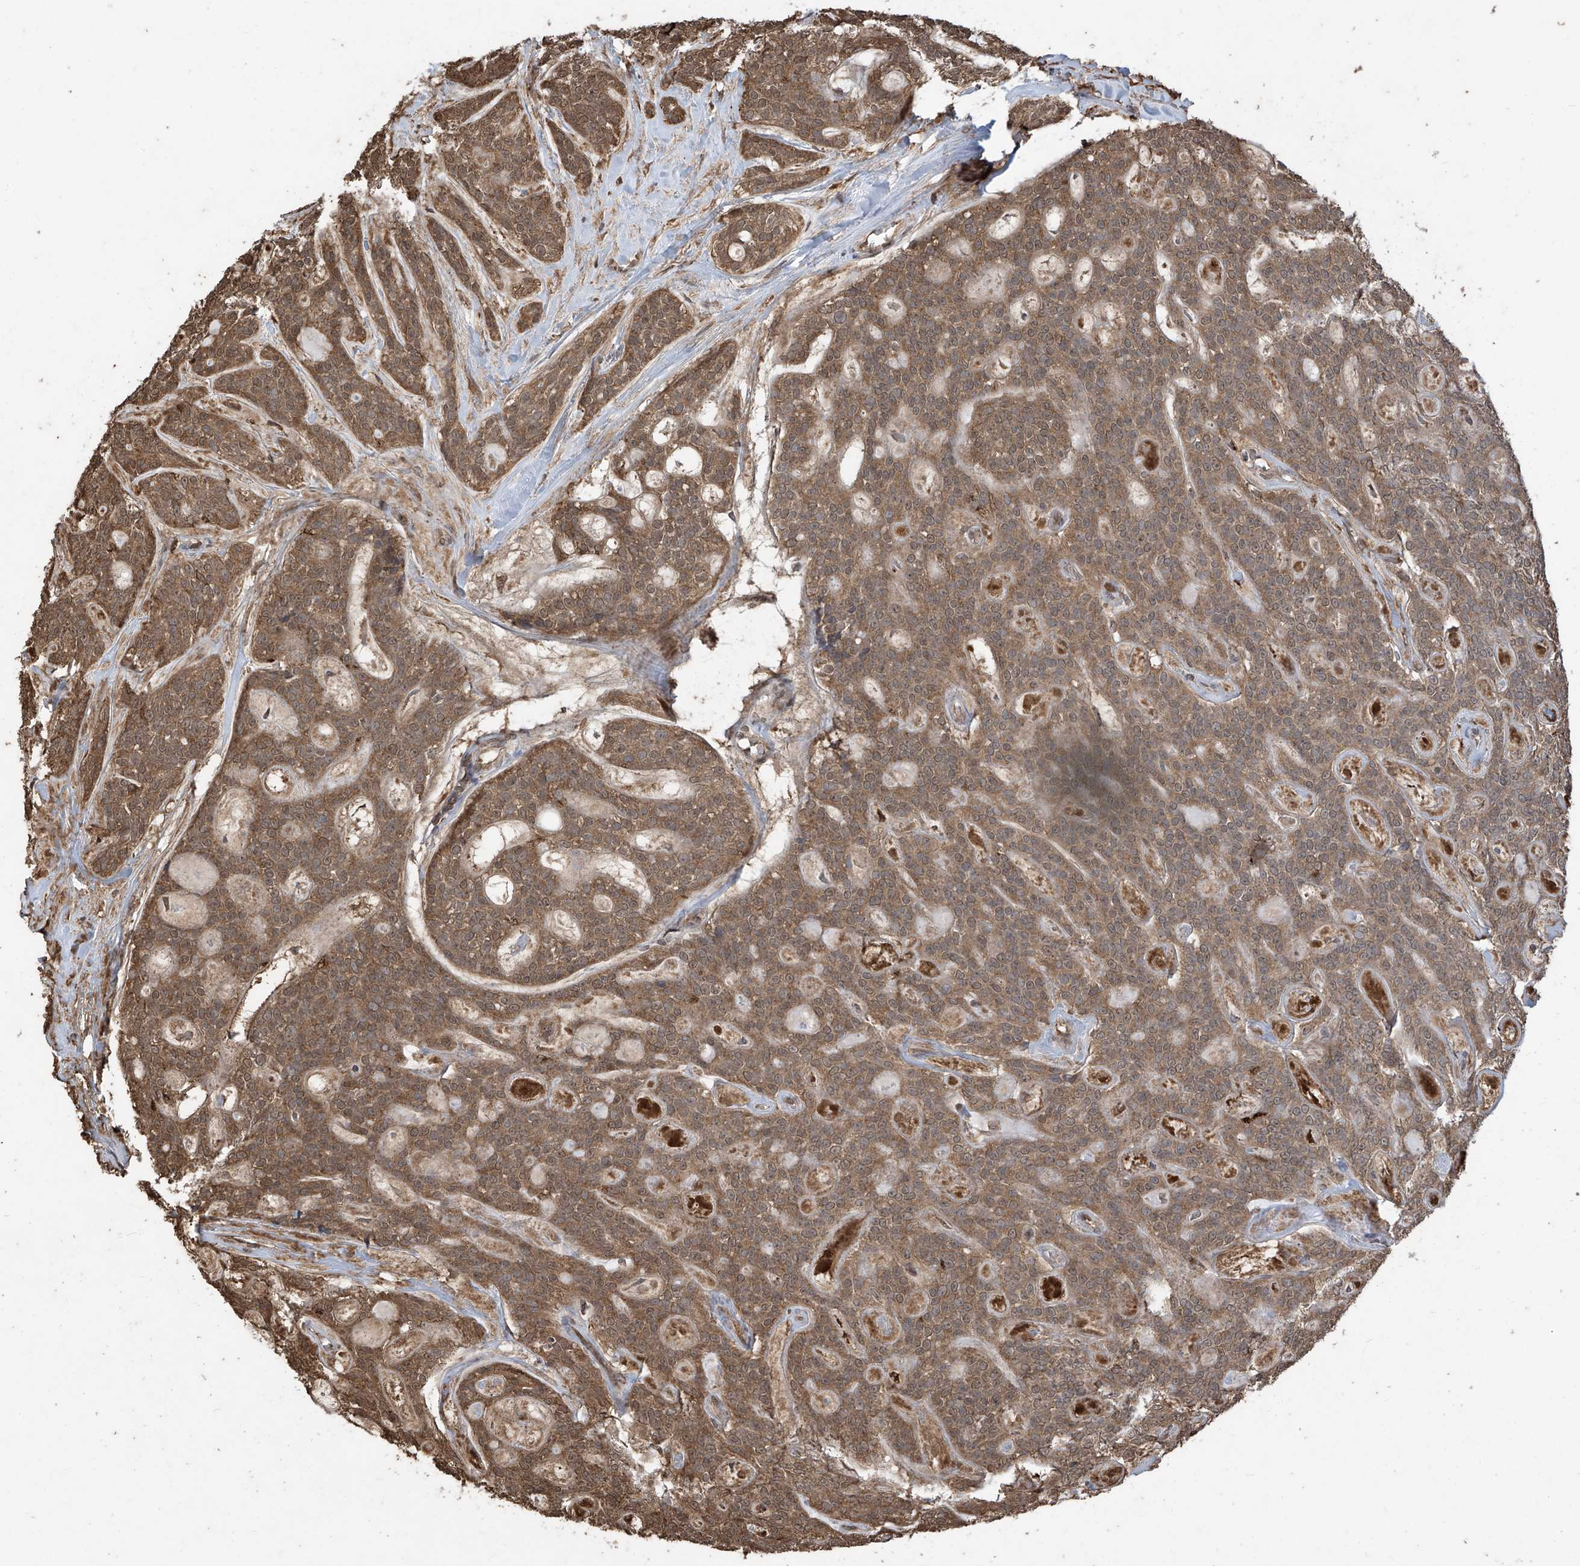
{"staining": {"intensity": "moderate", "quantity": ">75%", "location": "cytoplasmic/membranous"}, "tissue": "head and neck cancer", "cell_type": "Tumor cells", "image_type": "cancer", "snomed": [{"axis": "morphology", "description": "Adenocarcinoma, NOS"}, {"axis": "topography", "description": "Head-Neck"}], "caption": "Protein analysis of head and neck cancer tissue reveals moderate cytoplasmic/membranous staining in approximately >75% of tumor cells.", "gene": "PNPT1", "patient": {"sex": "male", "age": 66}}